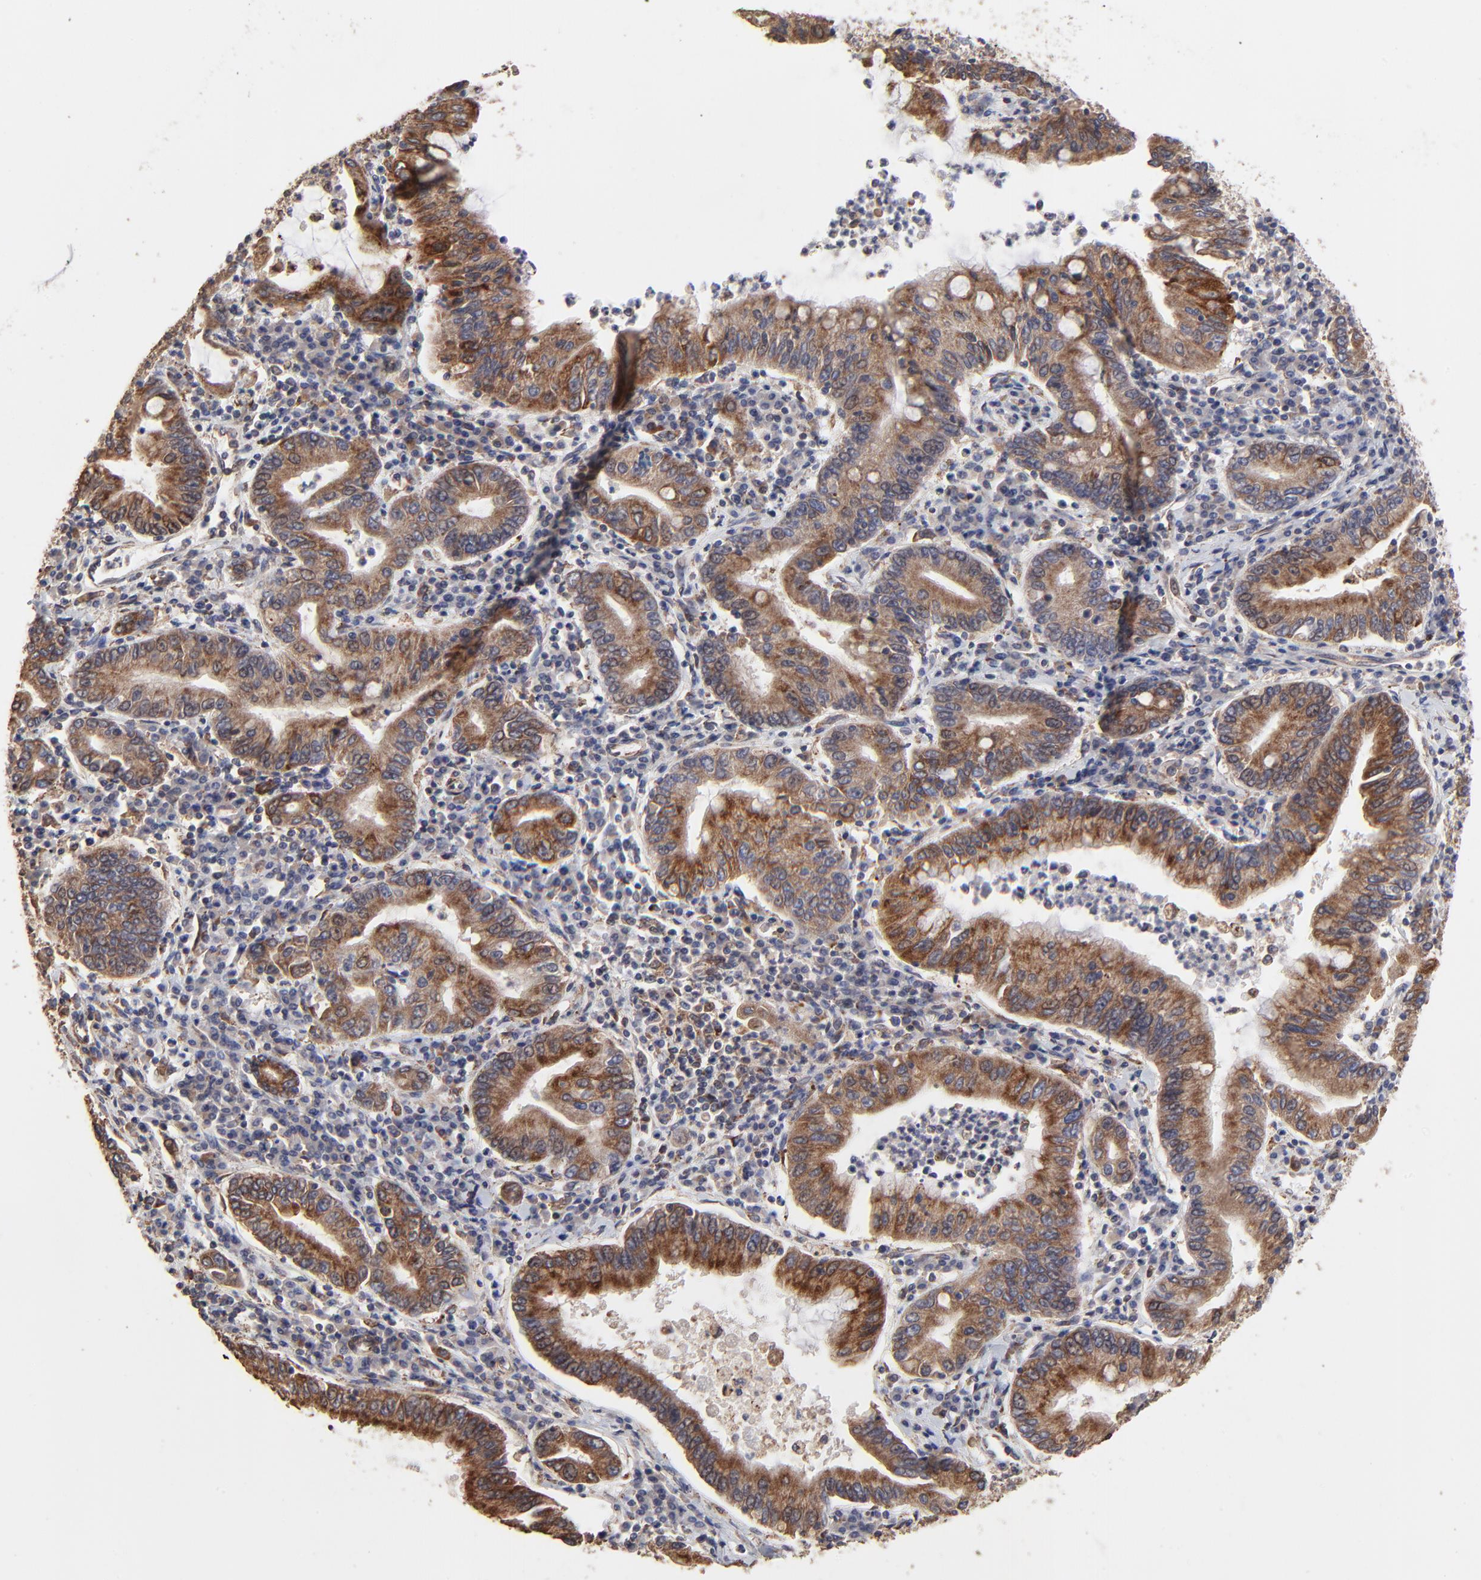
{"staining": {"intensity": "strong", "quantity": ">75%", "location": "cytoplasmic/membranous"}, "tissue": "stomach cancer", "cell_type": "Tumor cells", "image_type": "cancer", "snomed": [{"axis": "morphology", "description": "Normal tissue, NOS"}, {"axis": "morphology", "description": "Adenocarcinoma, NOS"}, {"axis": "topography", "description": "Esophagus"}, {"axis": "topography", "description": "Stomach, upper"}, {"axis": "topography", "description": "Peripheral nerve tissue"}], "caption": "Stomach cancer tissue reveals strong cytoplasmic/membranous positivity in about >75% of tumor cells, visualized by immunohistochemistry.", "gene": "ELP2", "patient": {"sex": "male", "age": 62}}